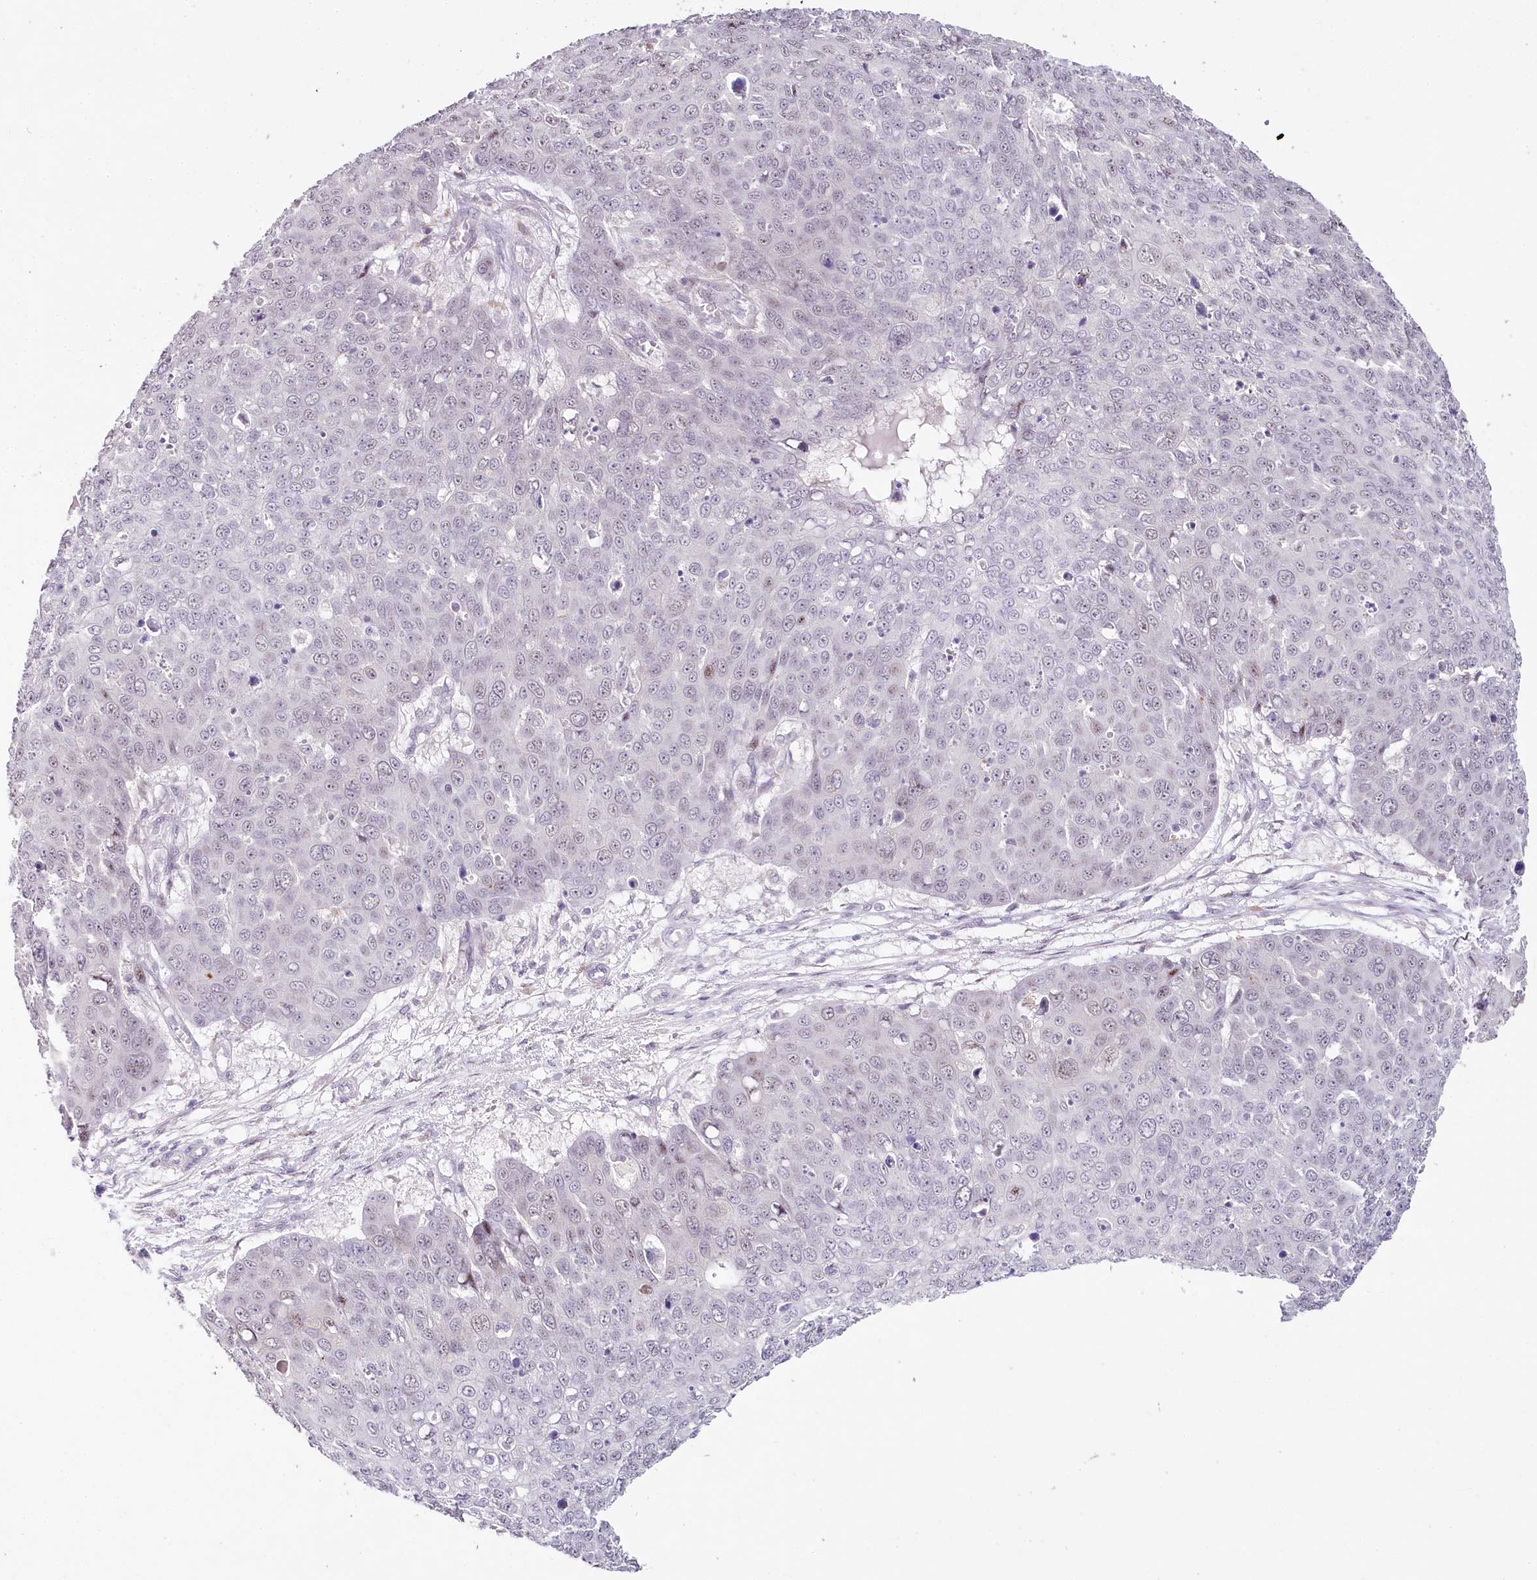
{"staining": {"intensity": "negative", "quantity": "none", "location": "none"}, "tissue": "skin cancer", "cell_type": "Tumor cells", "image_type": "cancer", "snomed": [{"axis": "morphology", "description": "Squamous cell carcinoma, NOS"}, {"axis": "topography", "description": "Skin"}], "caption": "Micrograph shows no protein expression in tumor cells of skin cancer tissue.", "gene": "HPD", "patient": {"sex": "male", "age": 71}}